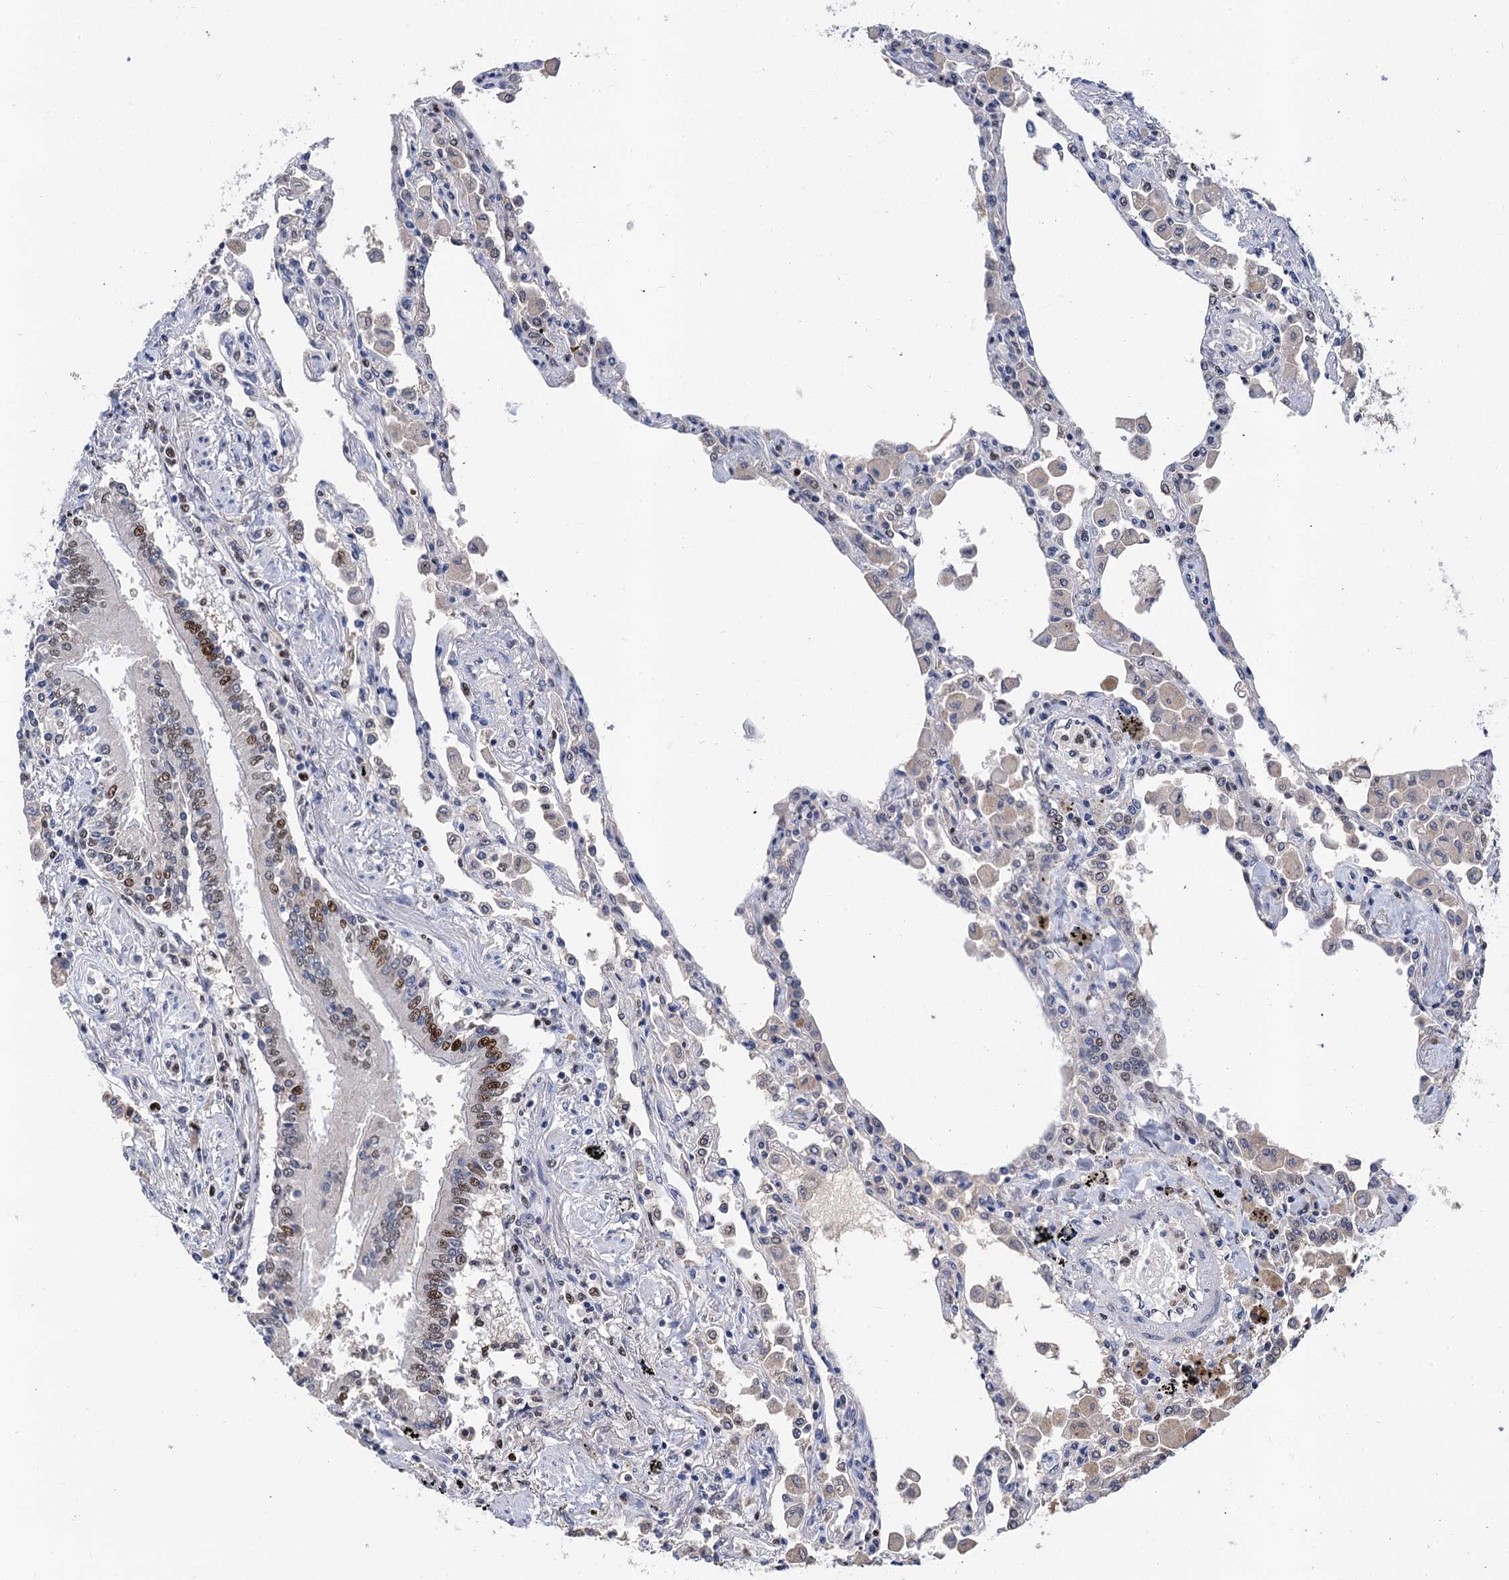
{"staining": {"intensity": "moderate", "quantity": "25%-75%", "location": "nuclear"}, "tissue": "lung", "cell_type": "Alveolar cells", "image_type": "normal", "snomed": [{"axis": "morphology", "description": "Normal tissue, NOS"}, {"axis": "topography", "description": "Bronchus"}, {"axis": "topography", "description": "Lung"}], "caption": "A brown stain shows moderate nuclear positivity of a protein in alveolar cells of unremarkable human lung.", "gene": "TSEN34", "patient": {"sex": "female", "age": 49}}